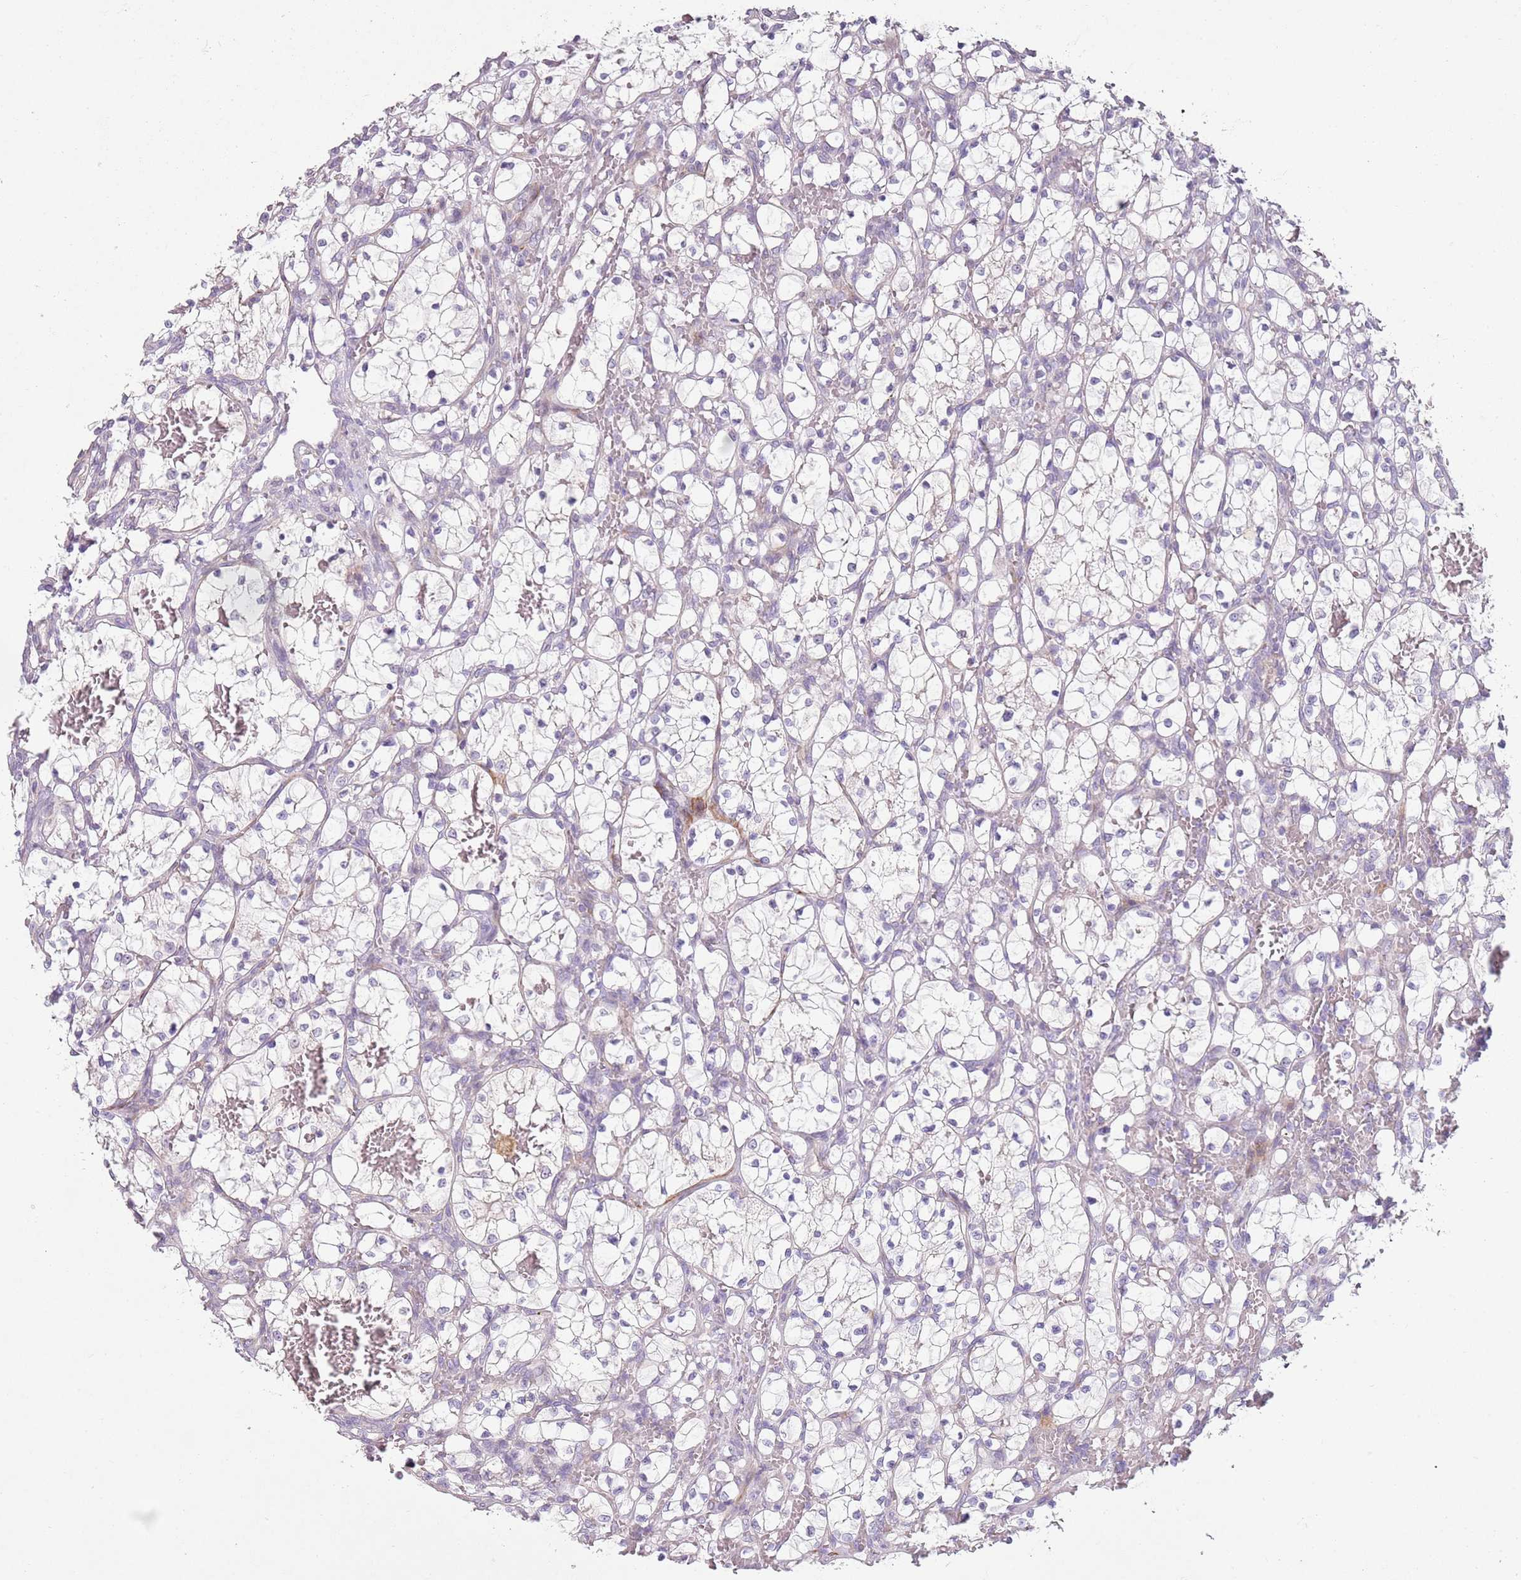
{"staining": {"intensity": "negative", "quantity": "none", "location": "none"}, "tissue": "renal cancer", "cell_type": "Tumor cells", "image_type": "cancer", "snomed": [{"axis": "morphology", "description": "Adenocarcinoma, NOS"}, {"axis": "topography", "description": "Kidney"}], "caption": "Immunohistochemistry (IHC) photomicrograph of adenocarcinoma (renal) stained for a protein (brown), which shows no positivity in tumor cells.", "gene": "ZNF583", "patient": {"sex": "female", "age": 69}}